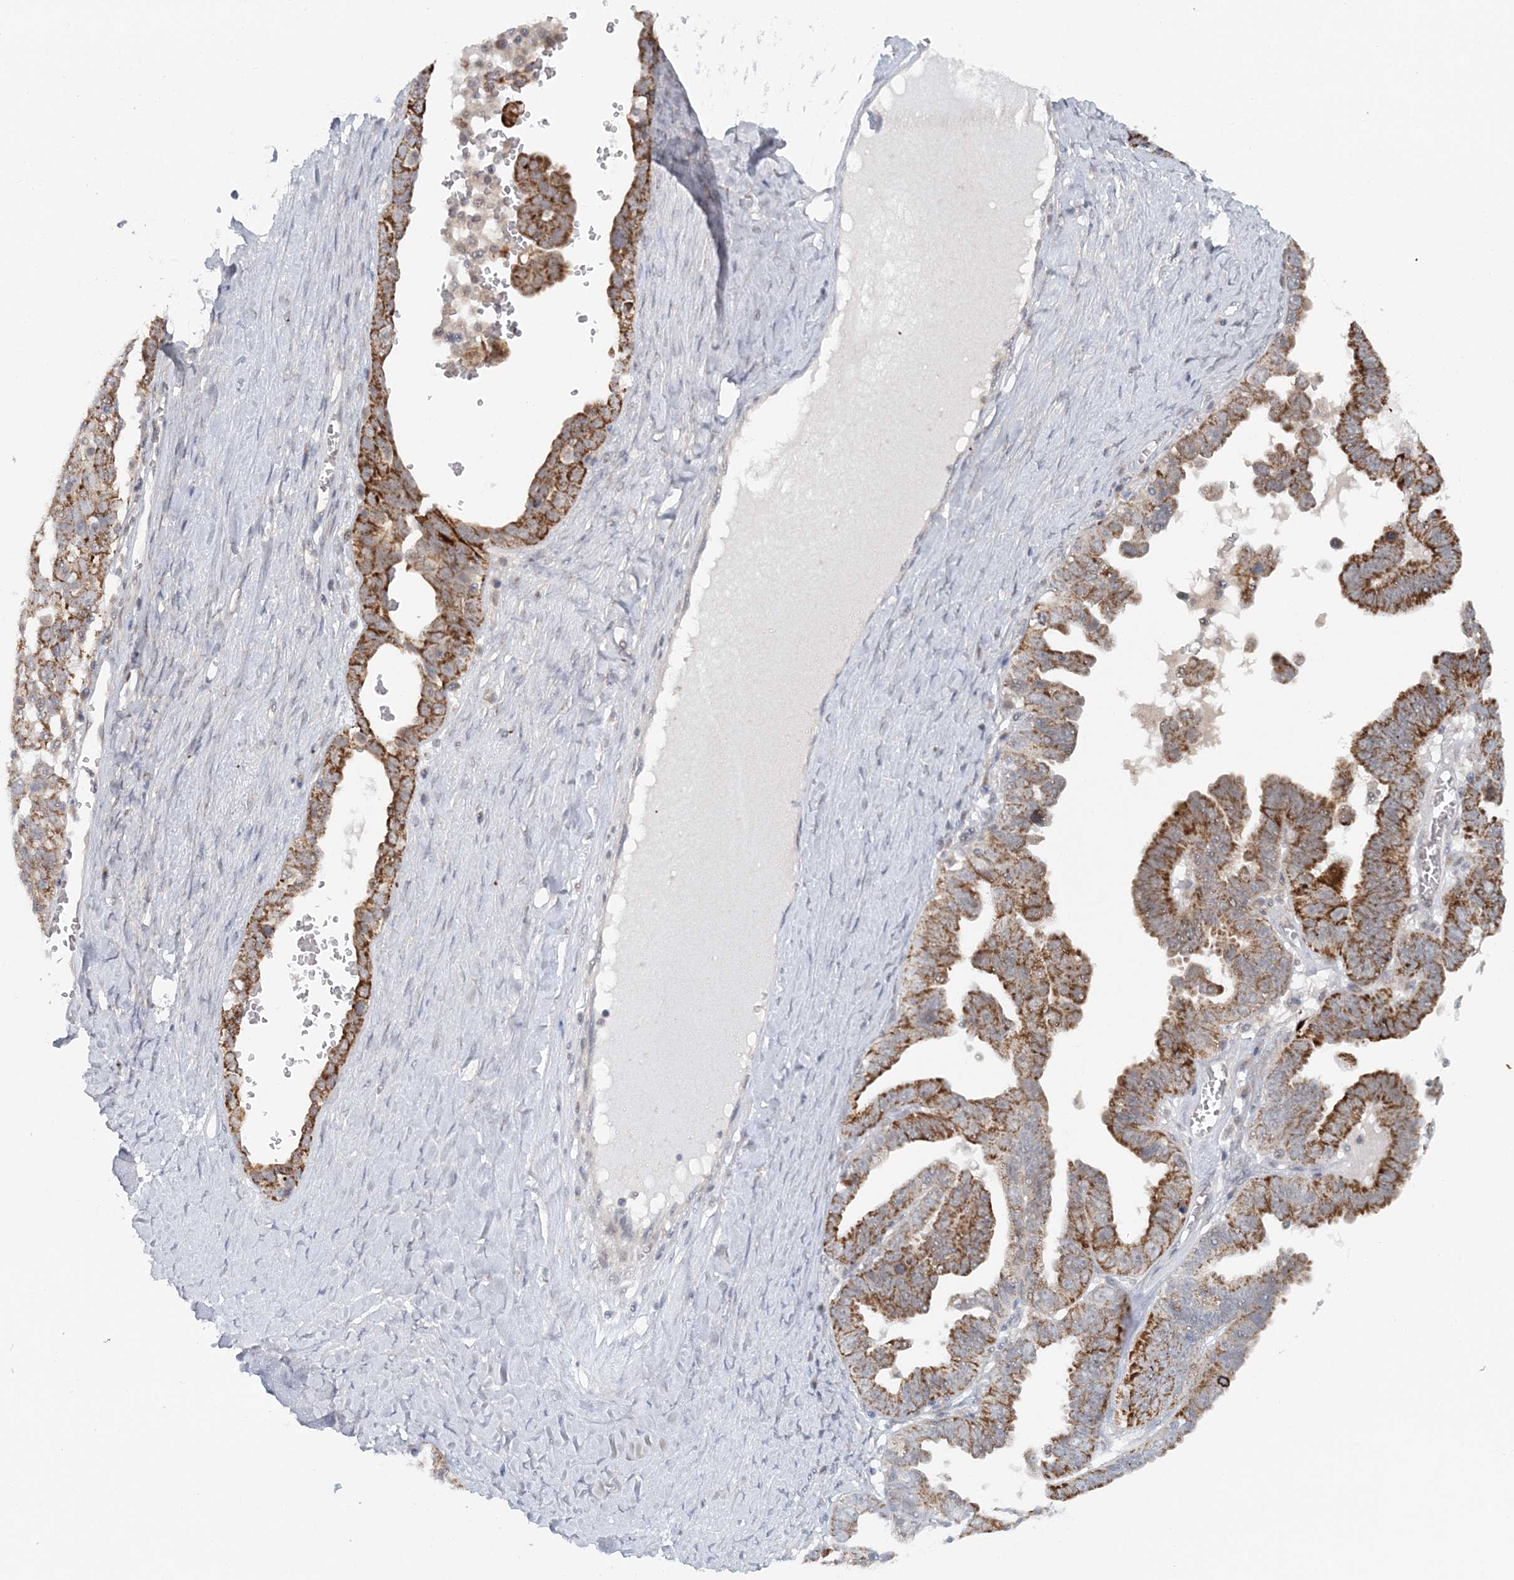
{"staining": {"intensity": "moderate", "quantity": ">75%", "location": "cytoplasmic/membranous"}, "tissue": "ovarian cancer", "cell_type": "Tumor cells", "image_type": "cancer", "snomed": [{"axis": "morphology", "description": "Carcinoma, endometroid"}, {"axis": "topography", "description": "Ovary"}], "caption": "Immunohistochemistry micrograph of human ovarian endometroid carcinoma stained for a protein (brown), which demonstrates medium levels of moderate cytoplasmic/membranous staining in approximately >75% of tumor cells.", "gene": "RNF150", "patient": {"sex": "female", "age": 62}}